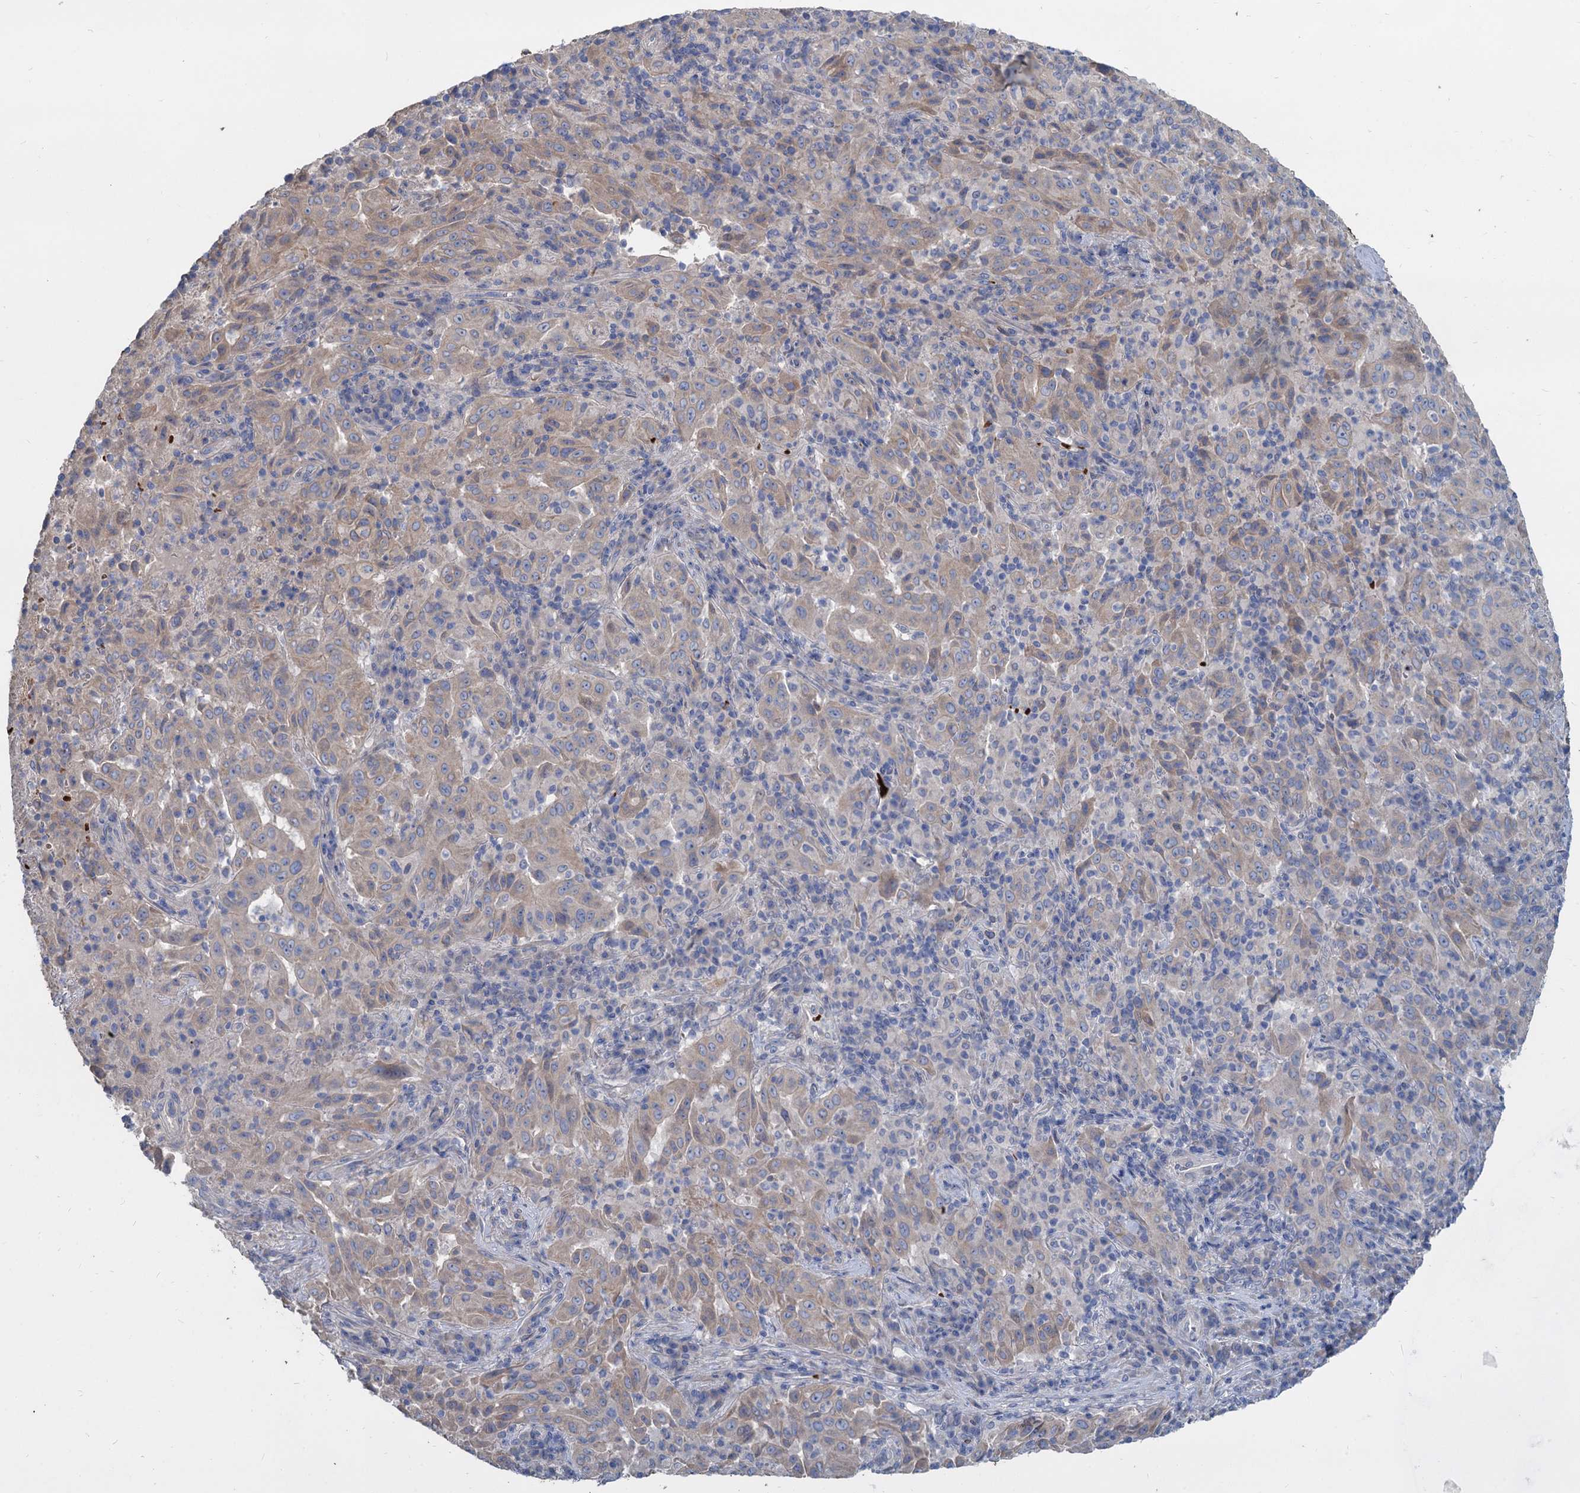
{"staining": {"intensity": "weak", "quantity": ">75%", "location": "cytoplasmic/membranous"}, "tissue": "pancreatic cancer", "cell_type": "Tumor cells", "image_type": "cancer", "snomed": [{"axis": "morphology", "description": "Adenocarcinoma, NOS"}, {"axis": "topography", "description": "Pancreas"}], "caption": "This is an image of immunohistochemistry (IHC) staining of pancreatic adenocarcinoma, which shows weak staining in the cytoplasmic/membranous of tumor cells.", "gene": "TCTN2", "patient": {"sex": "male", "age": 63}}